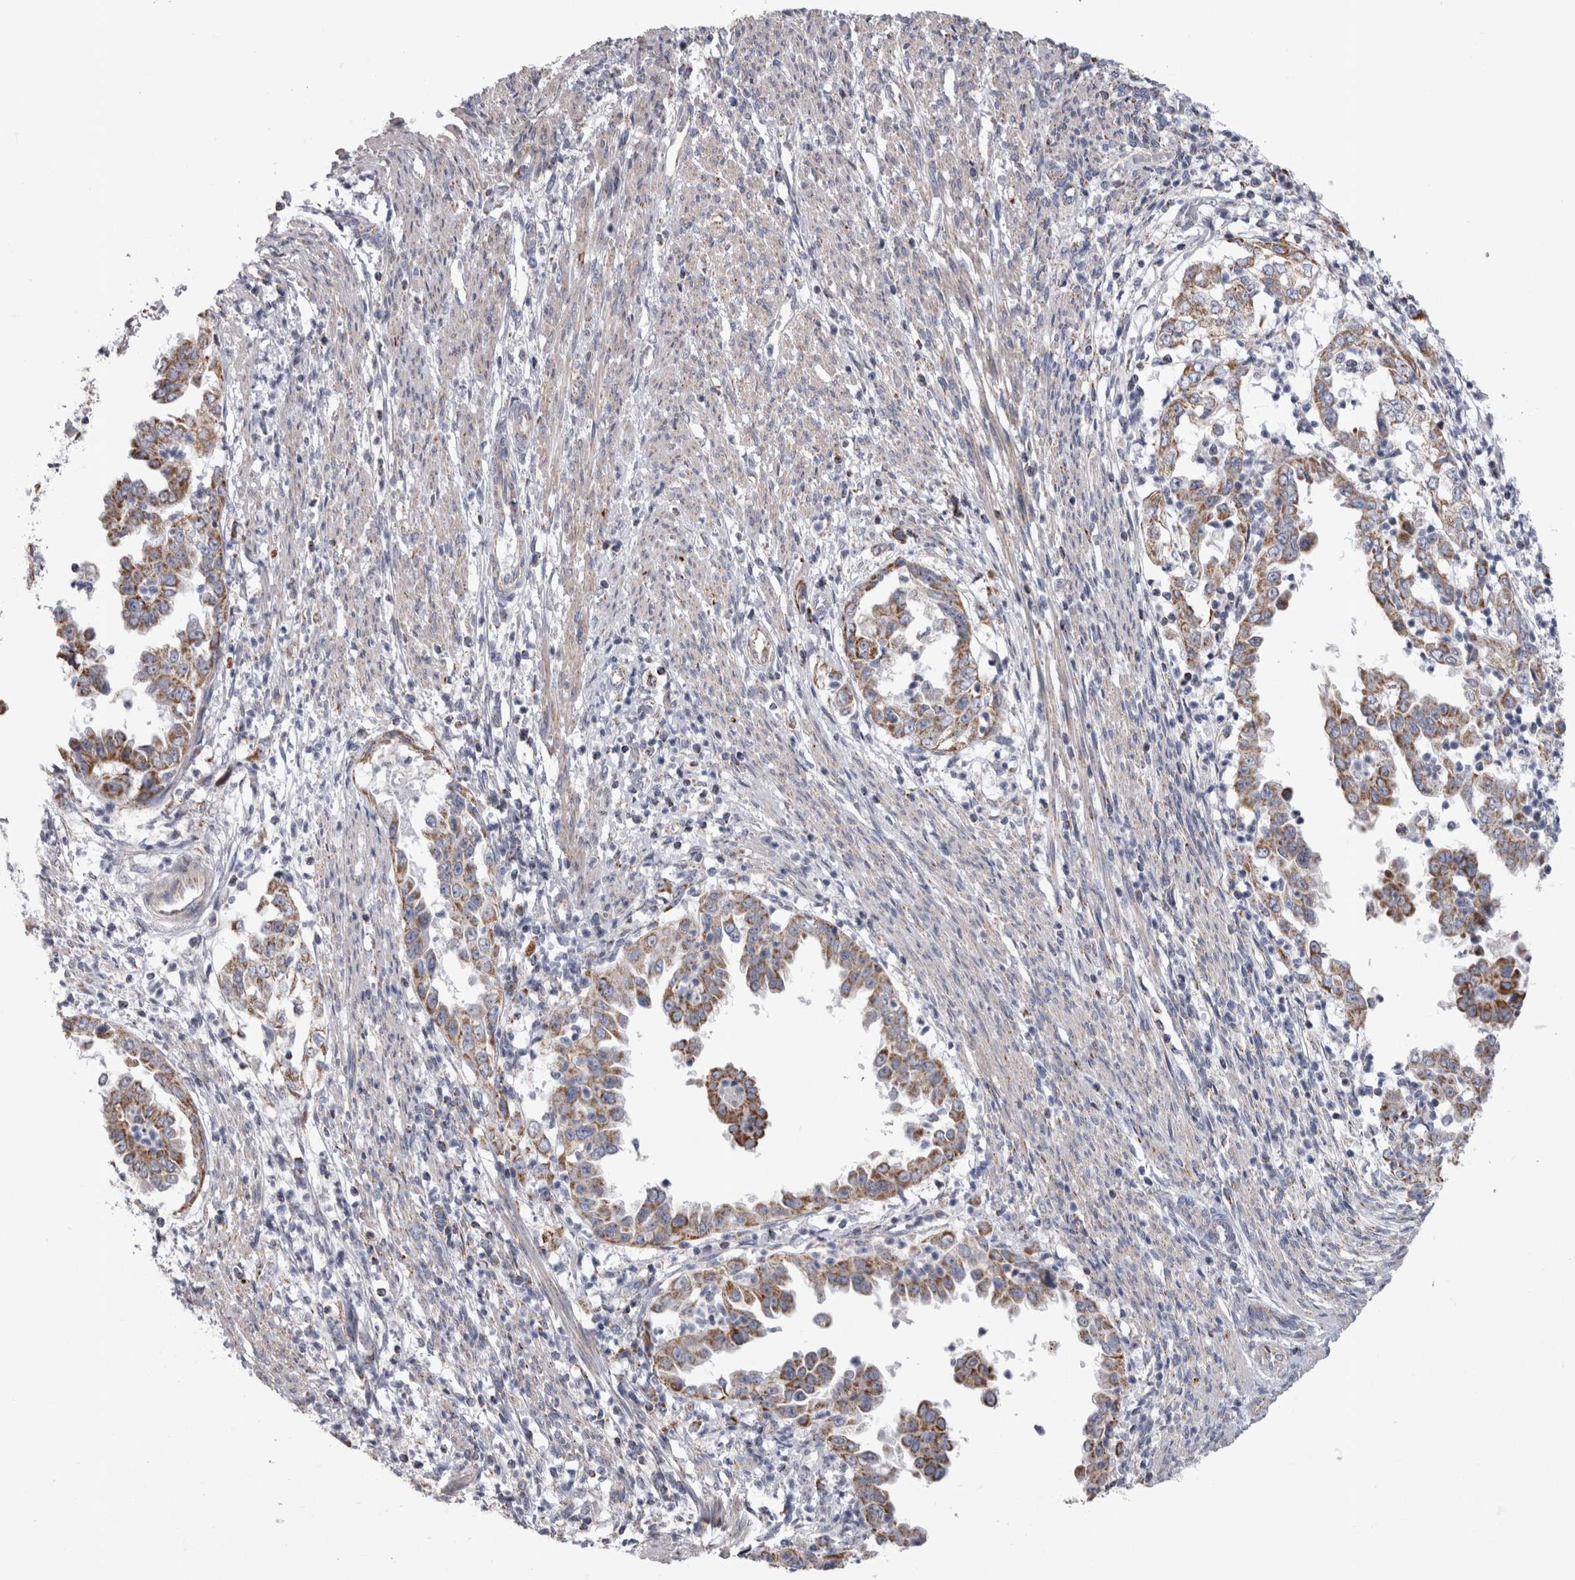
{"staining": {"intensity": "moderate", "quantity": ">75%", "location": "cytoplasmic/membranous"}, "tissue": "endometrial cancer", "cell_type": "Tumor cells", "image_type": "cancer", "snomed": [{"axis": "morphology", "description": "Adenocarcinoma, NOS"}, {"axis": "topography", "description": "Endometrium"}], "caption": "Endometrial adenocarcinoma tissue displays moderate cytoplasmic/membranous positivity in approximately >75% of tumor cells The staining was performed using DAB, with brown indicating positive protein expression. Nuclei are stained blue with hematoxylin.", "gene": "HDHD3", "patient": {"sex": "female", "age": 85}}